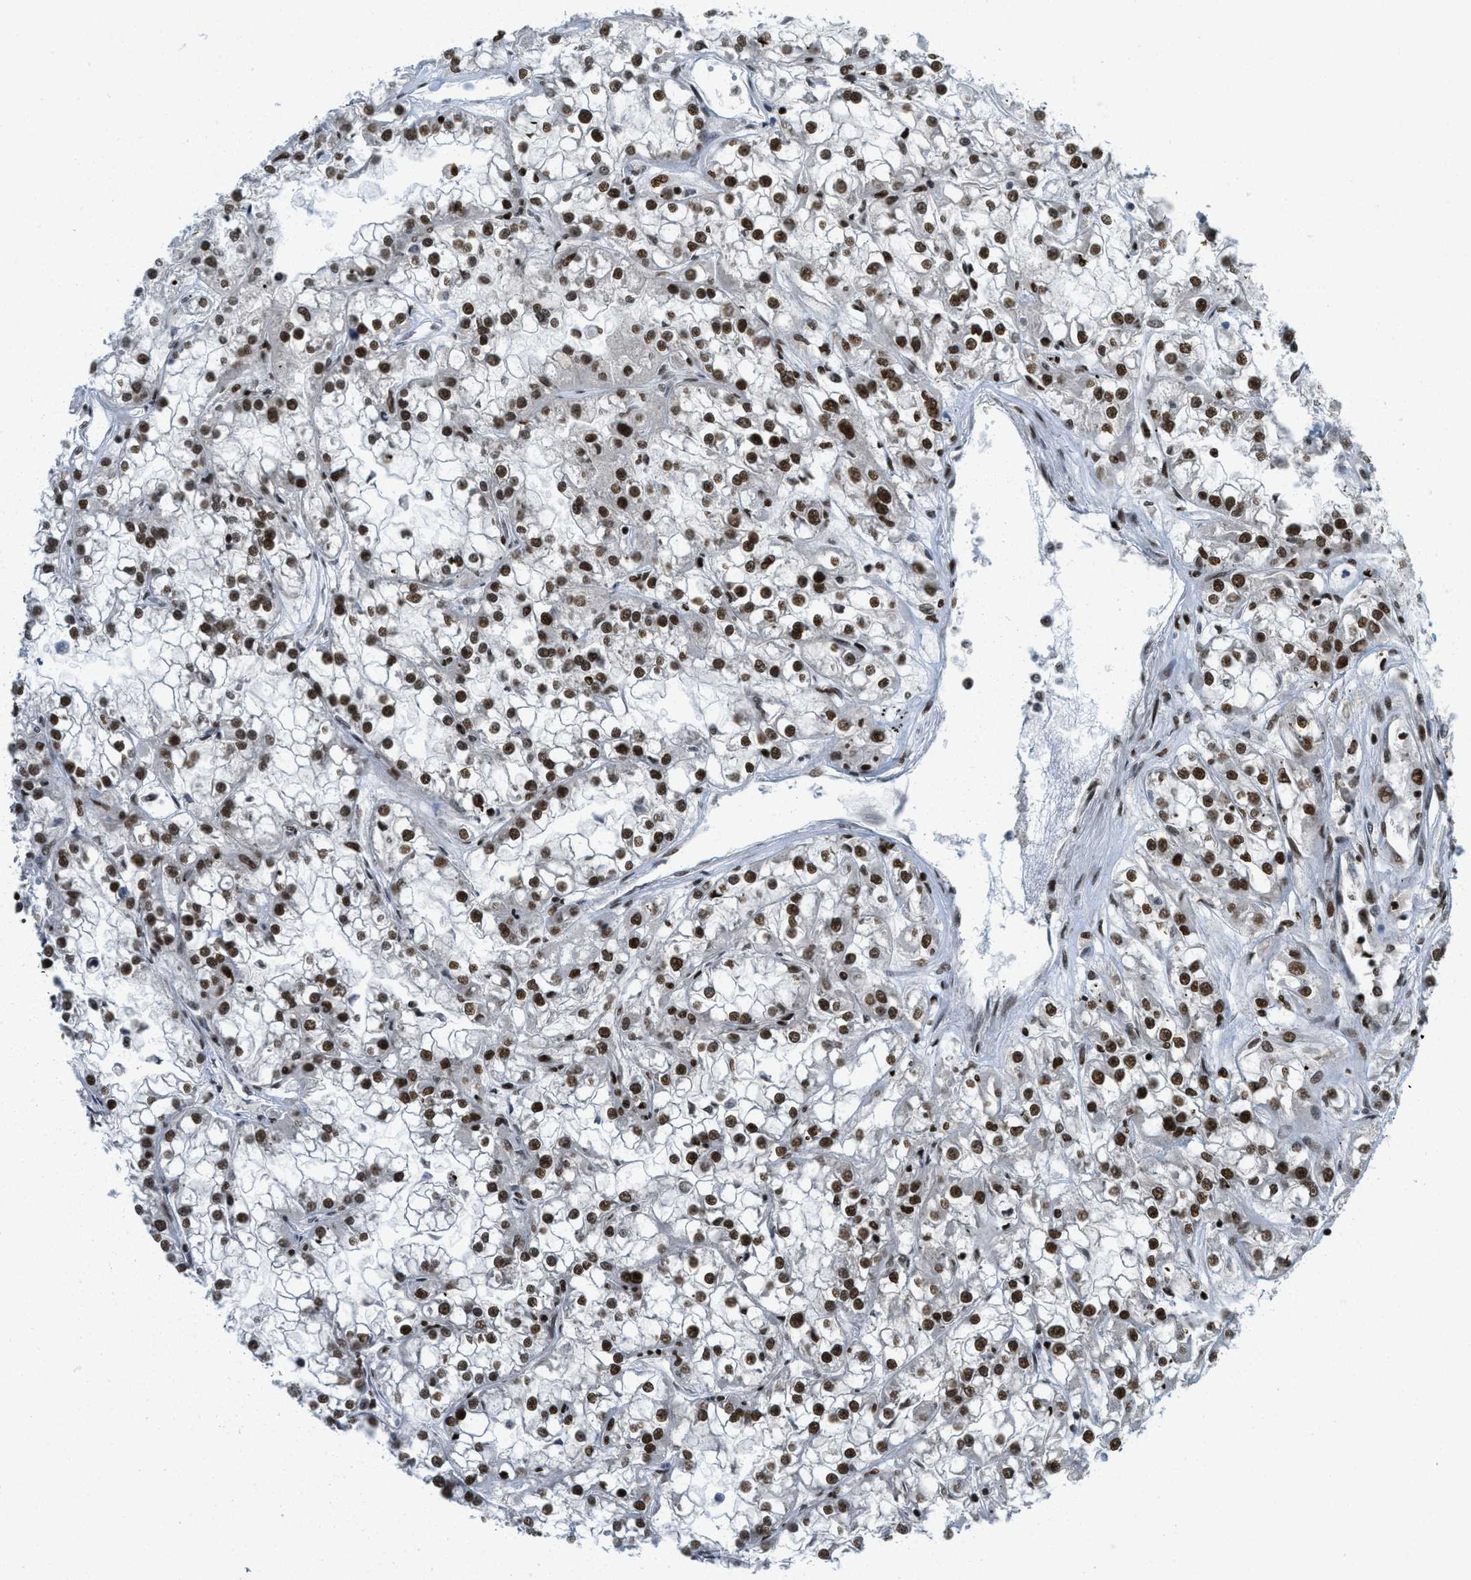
{"staining": {"intensity": "strong", "quantity": ">75%", "location": "nuclear"}, "tissue": "renal cancer", "cell_type": "Tumor cells", "image_type": "cancer", "snomed": [{"axis": "morphology", "description": "Adenocarcinoma, NOS"}, {"axis": "topography", "description": "Kidney"}], "caption": "Protein analysis of renal cancer tissue reveals strong nuclear staining in approximately >75% of tumor cells.", "gene": "RFX5", "patient": {"sex": "female", "age": 52}}